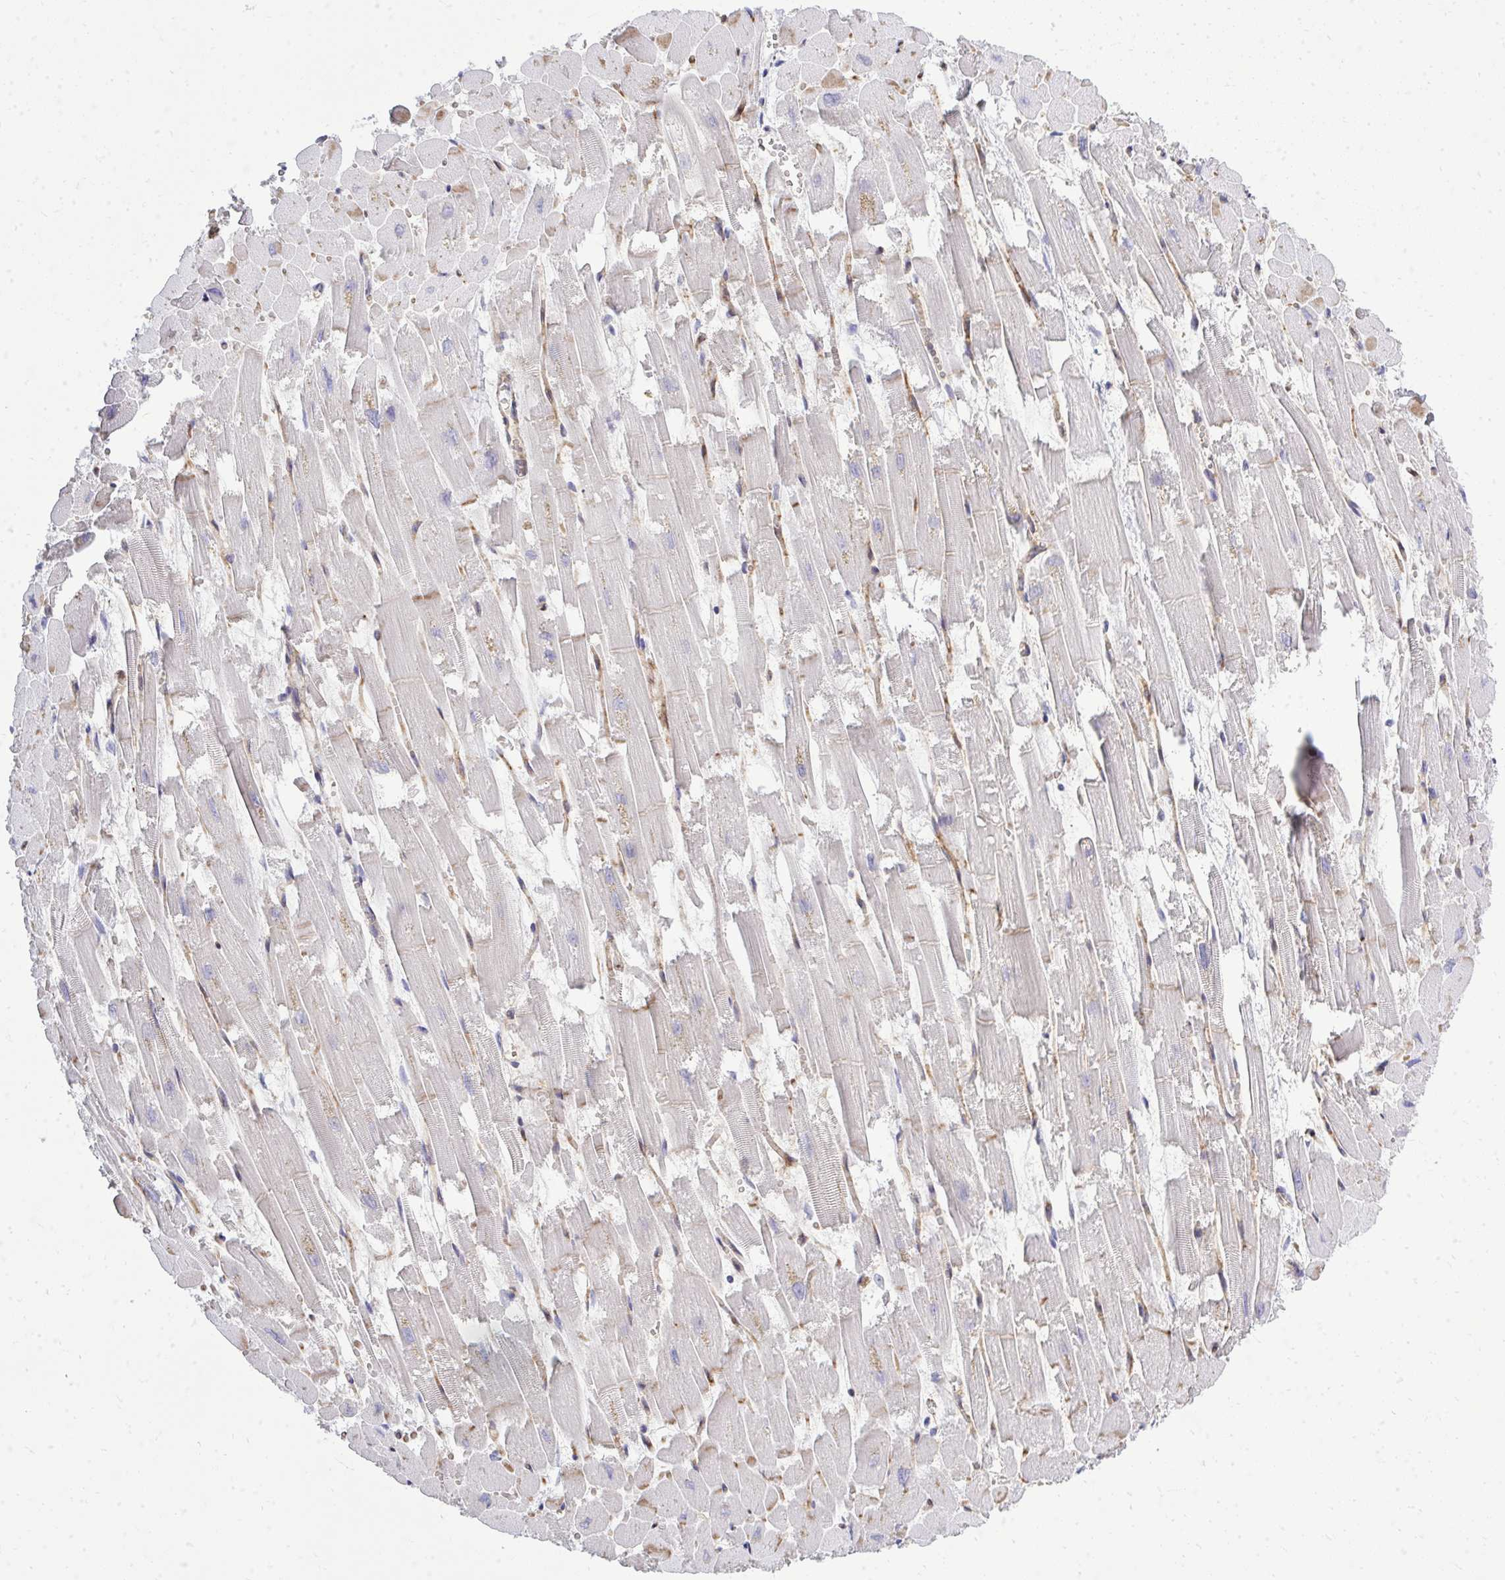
{"staining": {"intensity": "negative", "quantity": "none", "location": "none"}, "tissue": "heart muscle", "cell_type": "Cardiomyocytes", "image_type": "normal", "snomed": [{"axis": "morphology", "description": "Normal tissue, NOS"}, {"axis": "topography", "description": "Heart"}], "caption": "This is an immunohistochemistry photomicrograph of unremarkable human heart muscle. There is no expression in cardiomyocytes.", "gene": "FOXN3", "patient": {"sex": "female", "age": 52}}